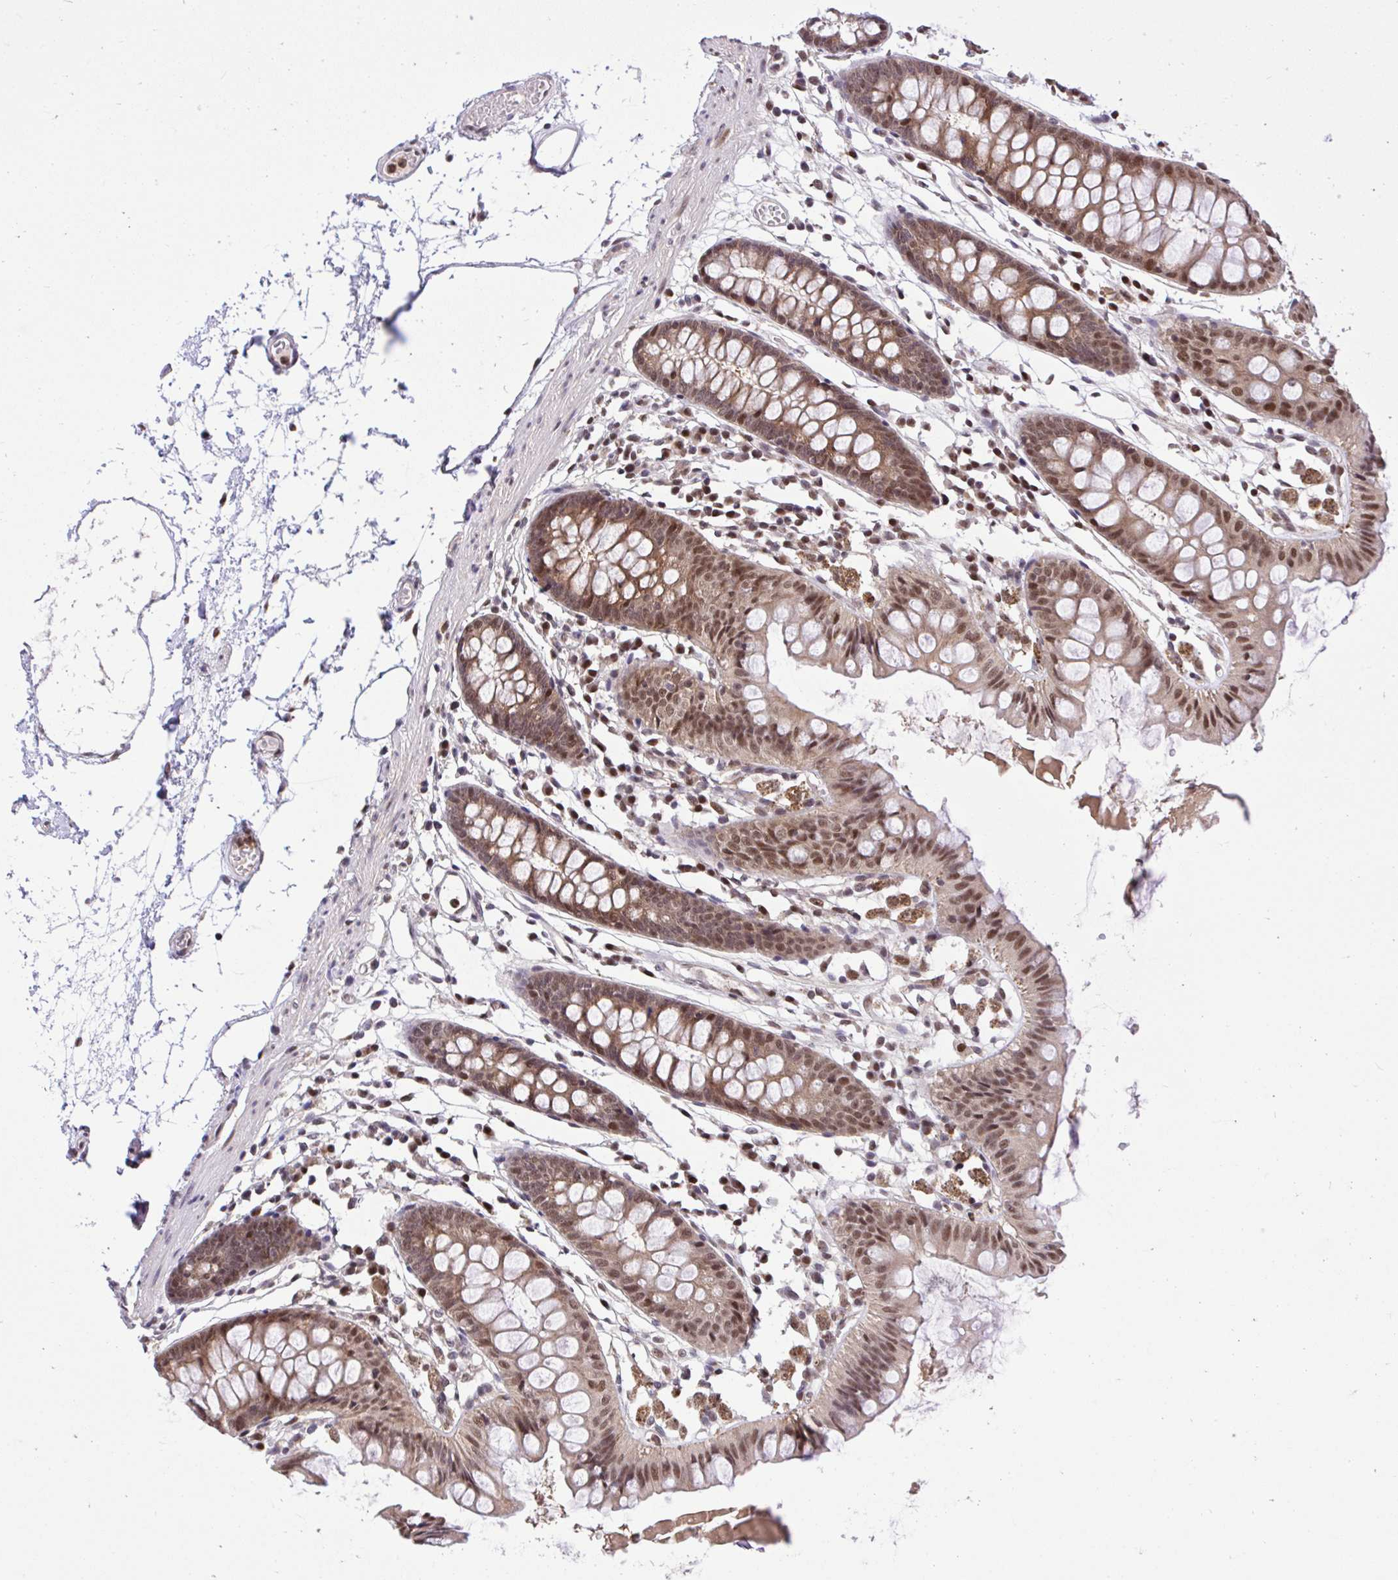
{"staining": {"intensity": "moderate", "quantity": ">75%", "location": "nuclear"}, "tissue": "colon", "cell_type": "Endothelial cells", "image_type": "normal", "snomed": [{"axis": "morphology", "description": "Normal tissue, NOS"}, {"axis": "topography", "description": "Colon"}], "caption": "This is an image of immunohistochemistry staining of unremarkable colon, which shows moderate staining in the nuclear of endothelial cells.", "gene": "GLIS3", "patient": {"sex": "female", "age": 84}}